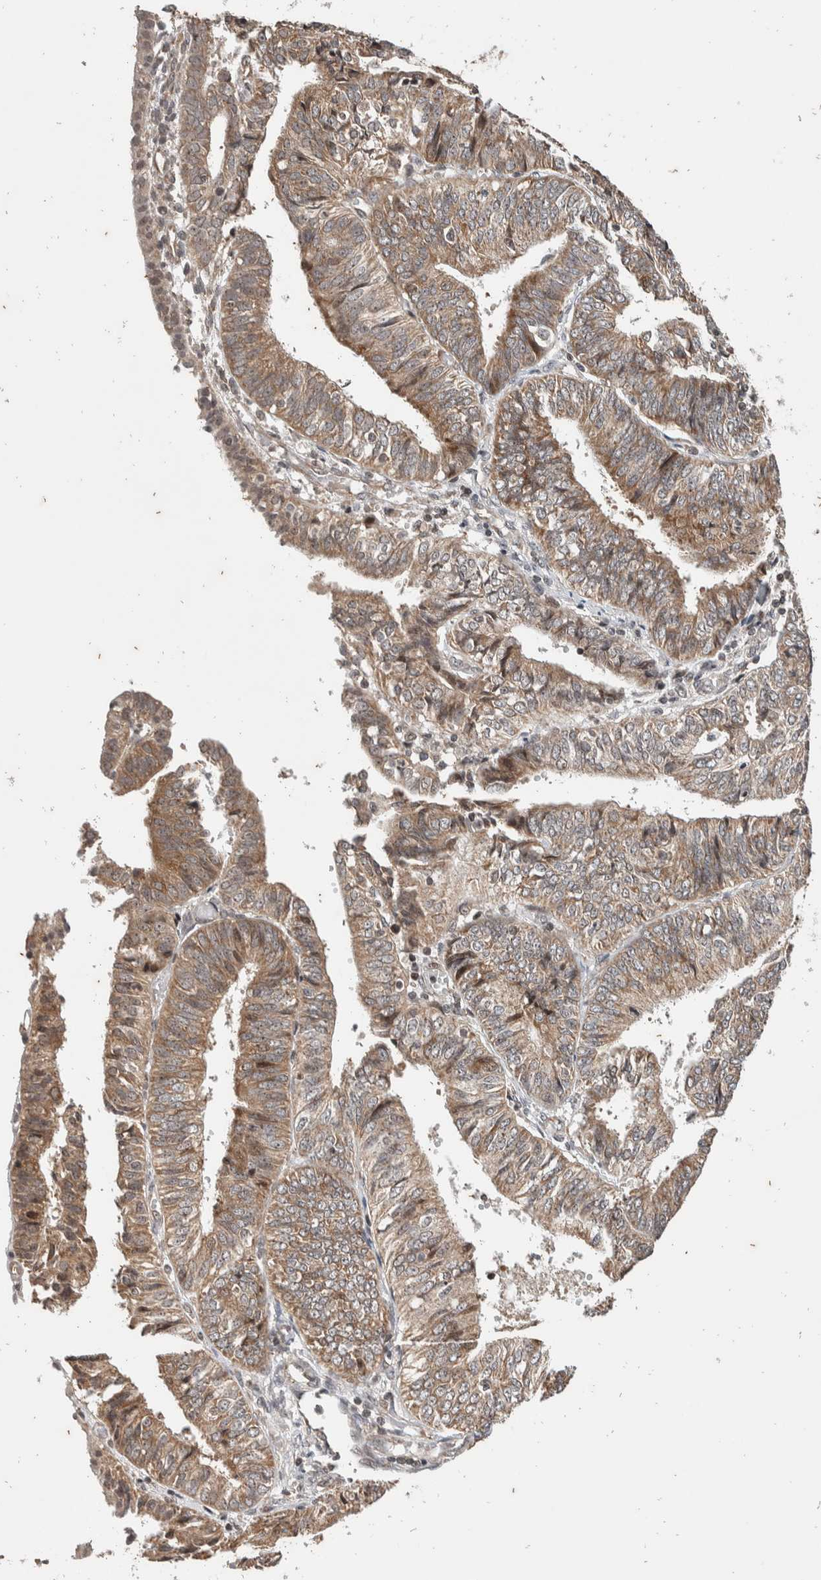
{"staining": {"intensity": "weak", "quantity": ">75%", "location": "cytoplasmic/membranous"}, "tissue": "endometrial cancer", "cell_type": "Tumor cells", "image_type": "cancer", "snomed": [{"axis": "morphology", "description": "Adenocarcinoma, NOS"}, {"axis": "topography", "description": "Endometrium"}], "caption": "A brown stain highlights weak cytoplasmic/membranous staining of a protein in adenocarcinoma (endometrial) tumor cells.", "gene": "ATXN7L1", "patient": {"sex": "female", "age": 58}}